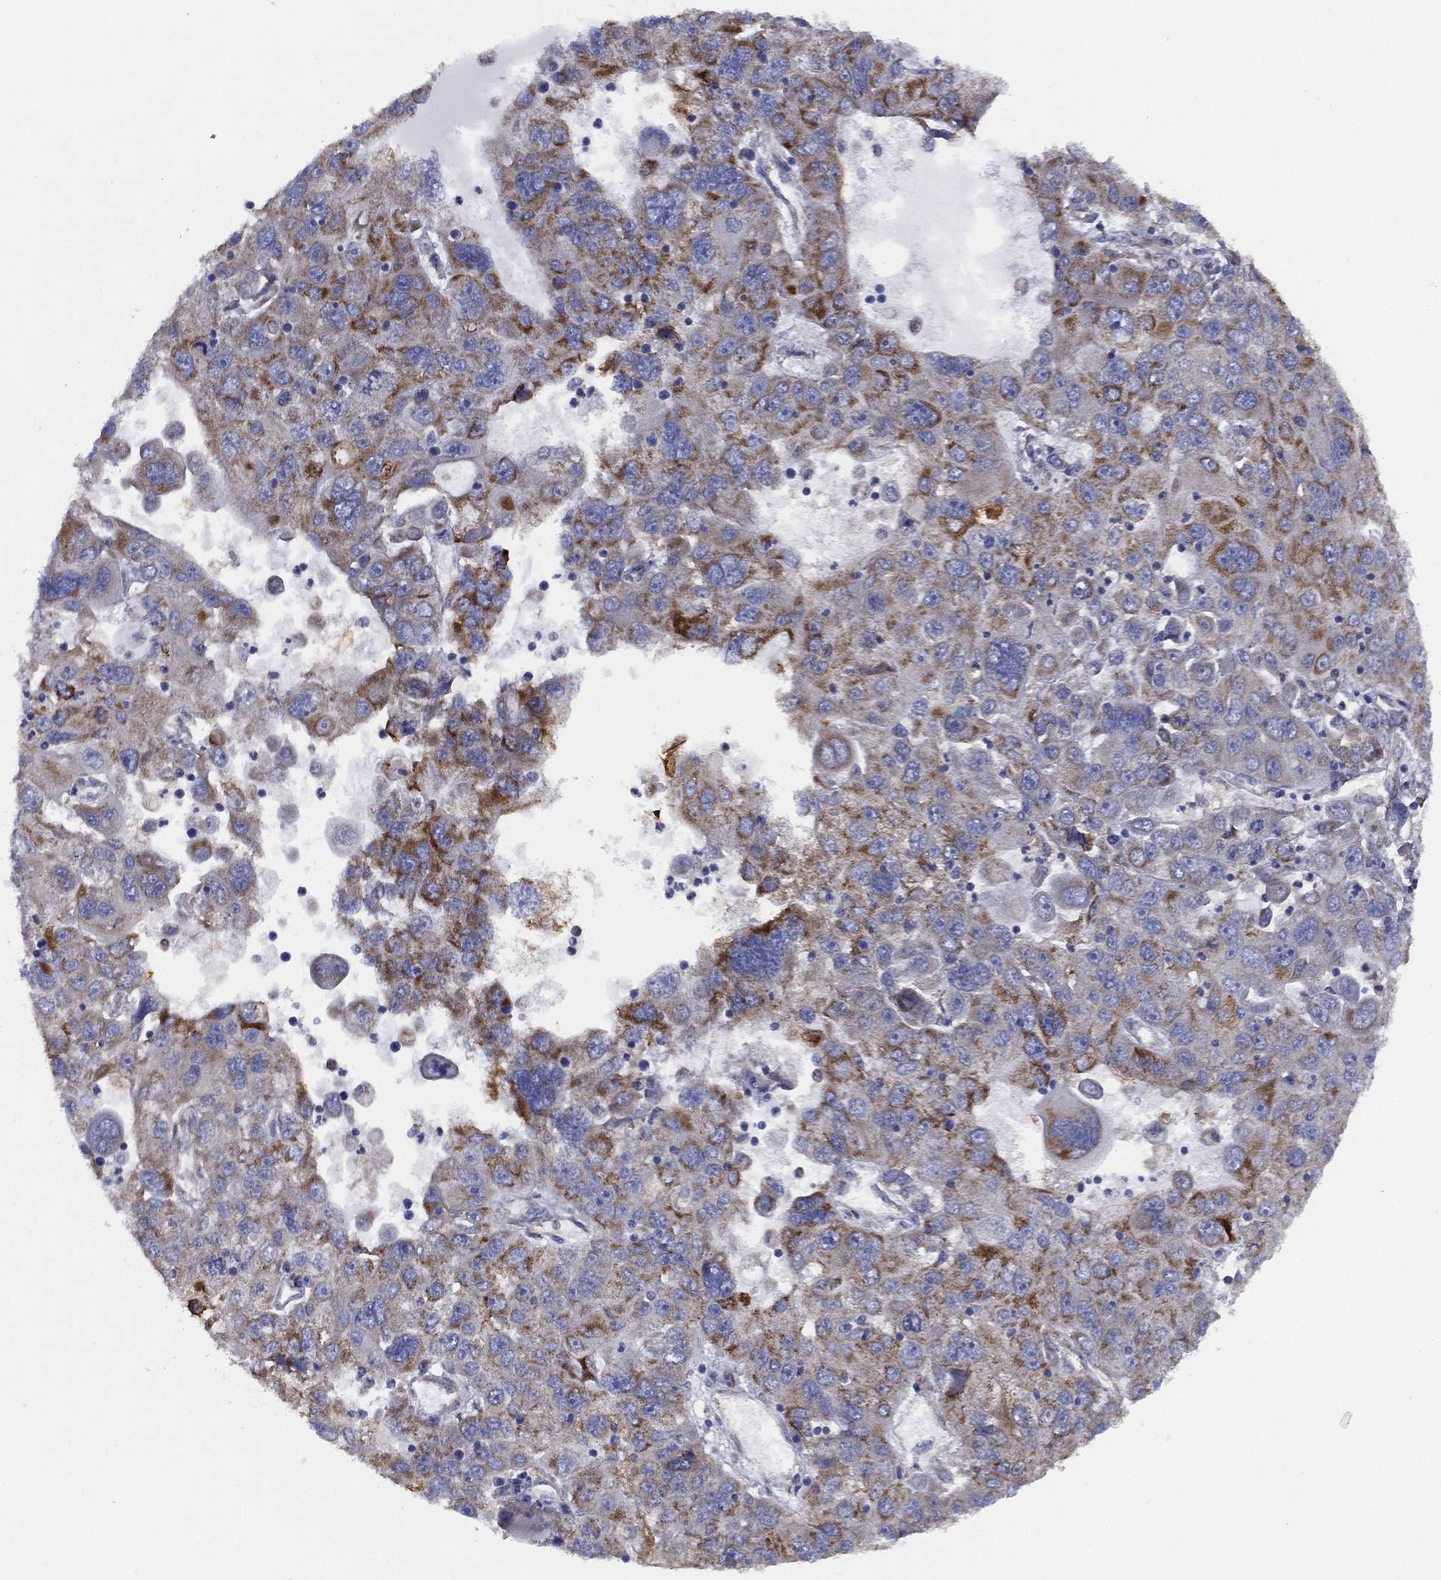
{"staining": {"intensity": "moderate", "quantity": "25%-75%", "location": "cytoplasmic/membranous"}, "tissue": "stomach cancer", "cell_type": "Tumor cells", "image_type": "cancer", "snomed": [{"axis": "morphology", "description": "Adenocarcinoma, NOS"}, {"axis": "topography", "description": "Stomach"}], "caption": "DAB immunohistochemical staining of human stomach adenocarcinoma reveals moderate cytoplasmic/membranous protein expression in about 25%-75% of tumor cells.", "gene": "ZNF223", "patient": {"sex": "male", "age": 56}}